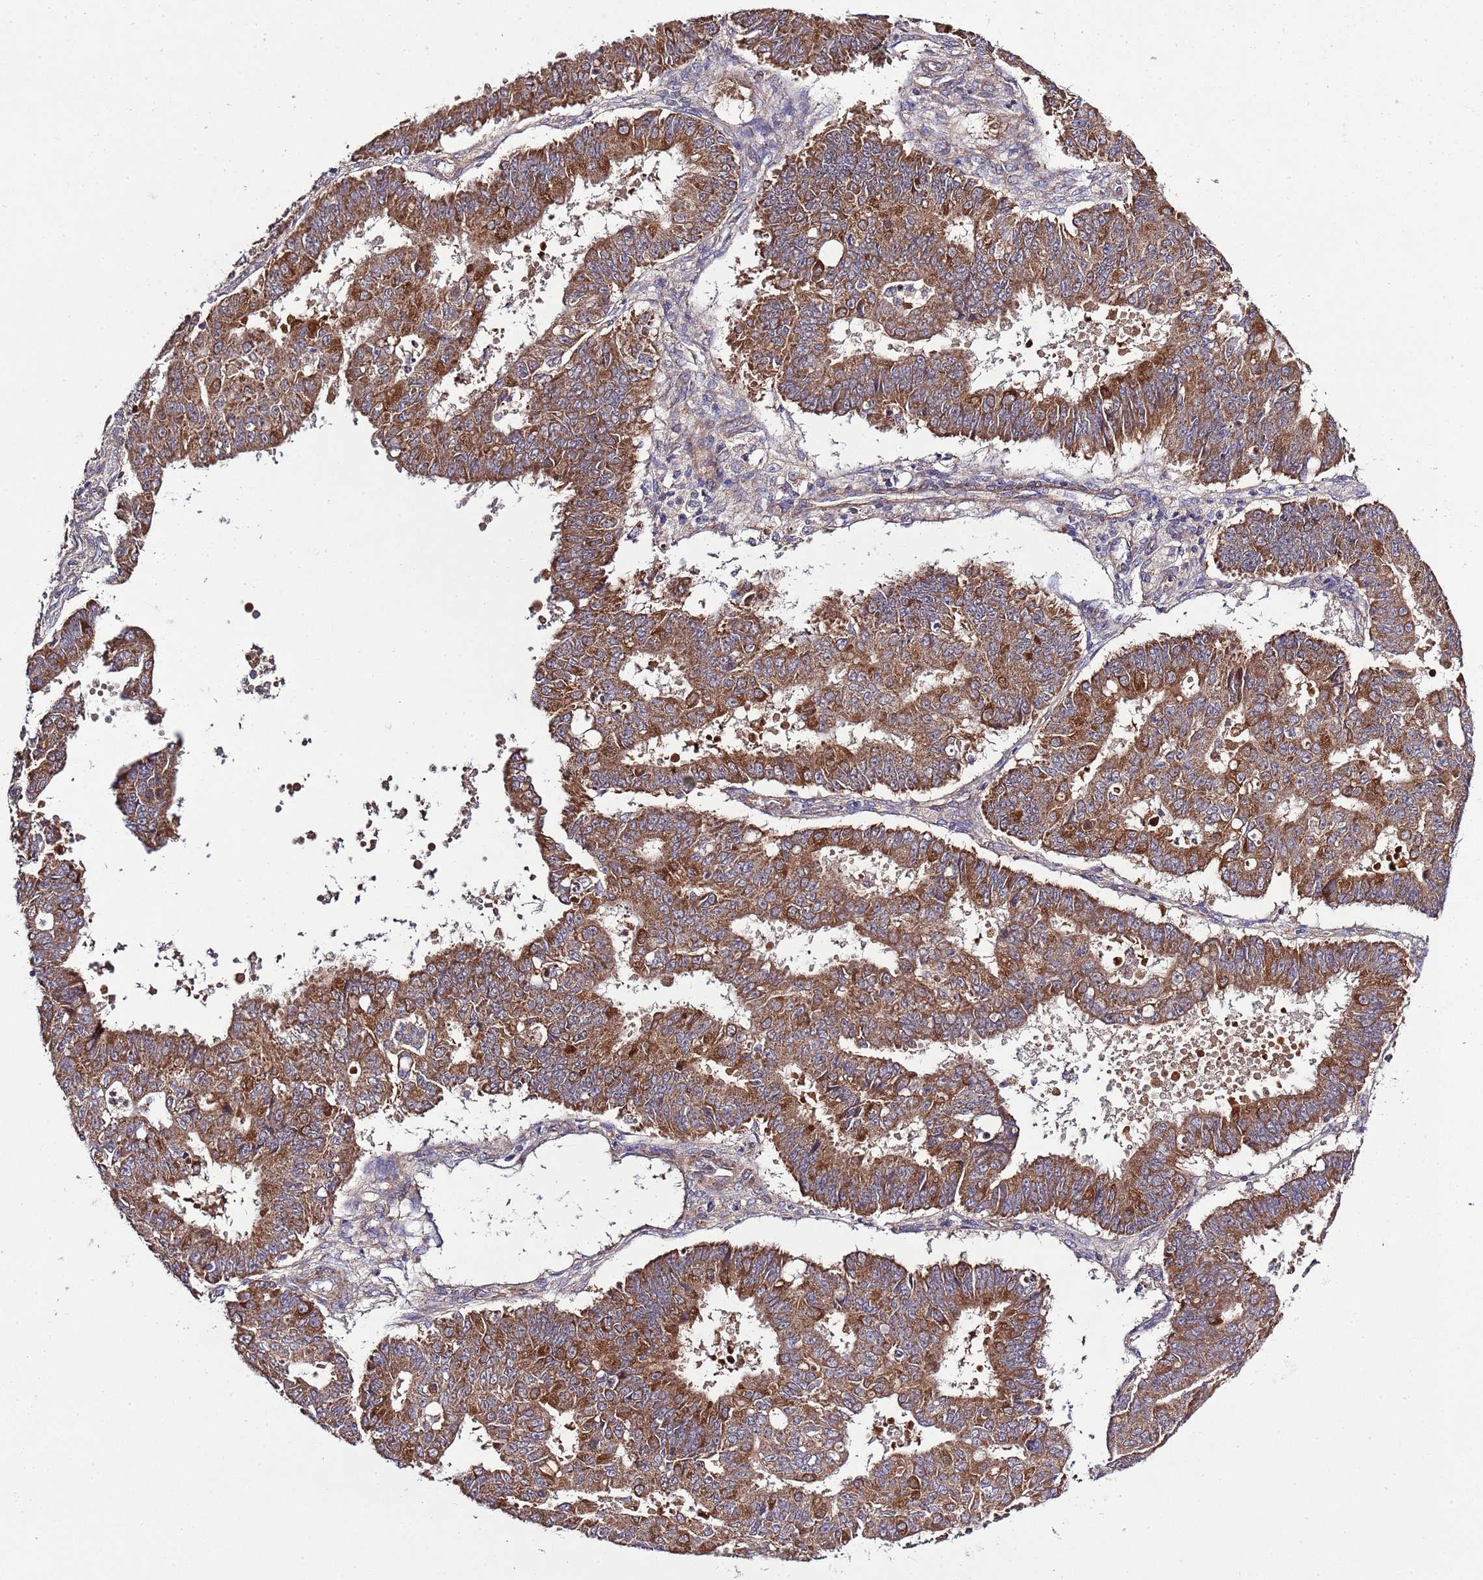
{"staining": {"intensity": "strong", "quantity": ">75%", "location": "cytoplasmic/membranous"}, "tissue": "ovarian cancer", "cell_type": "Tumor cells", "image_type": "cancer", "snomed": [{"axis": "morphology", "description": "Carcinoma, endometroid"}, {"axis": "topography", "description": "Appendix"}, {"axis": "topography", "description": "Ovary"}], "caption": "The immunohistochemical stain labels strong cytoplasmic/membranous staining in tumor cells of ovarian cancer (endometroid carcinoma) tissue.", "gene": "MFNG", "patient": {"sex": "female", "age": 42}}